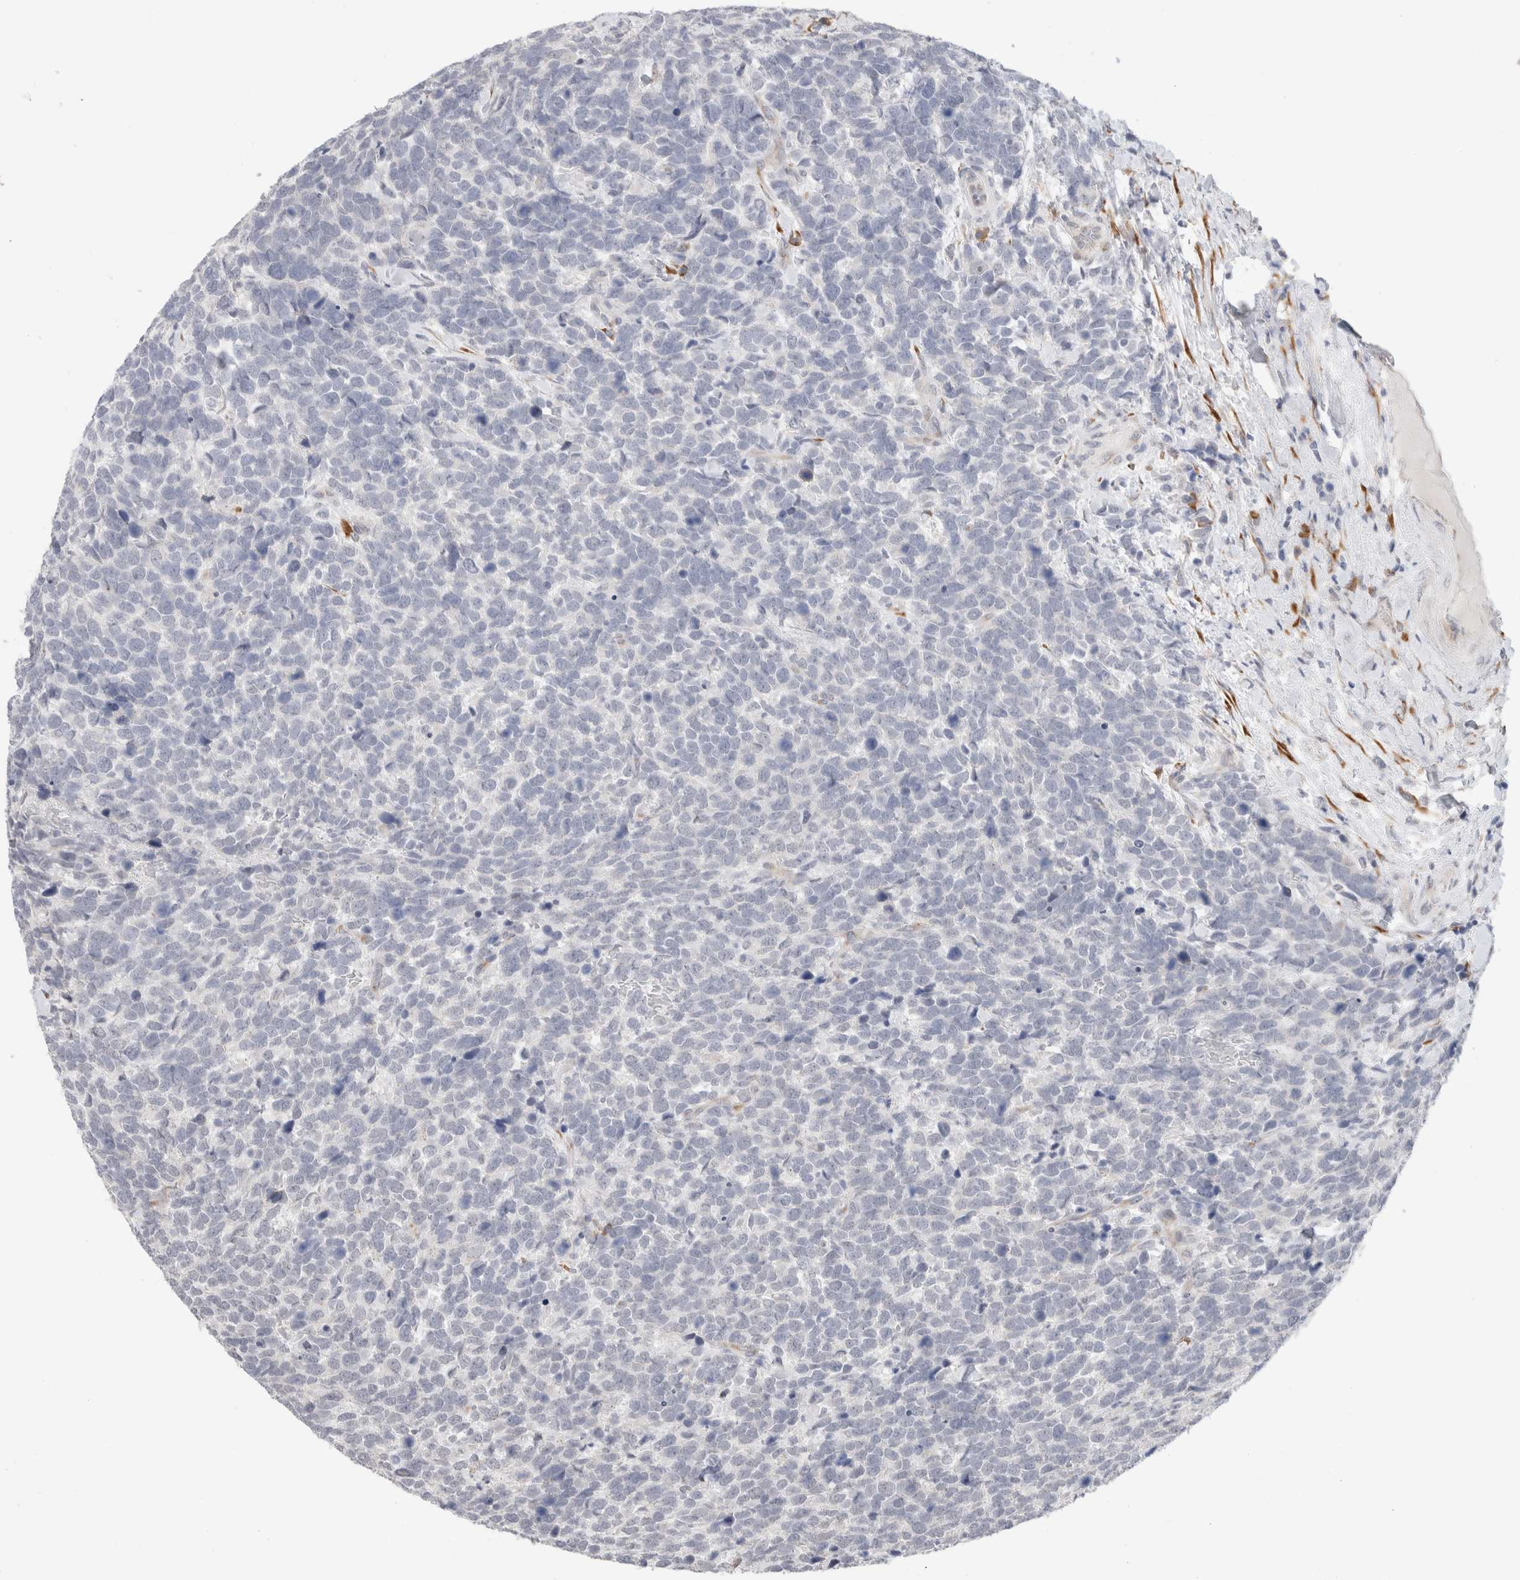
{"staining": {"intensity": "negative", "quantity": "none", "location": "none"}, "tissue": "urothelial cancer", "cell_type": "Tumor cells", "image_type": "cancer", "snomed": [{"axis": "morphology", "description": "Urothelial carcinoma, High grade"}, {"axis": "topography", "description": "Urinary bladder"}], "caption": "High power microscopy micrograph of an IHC photomicrograph of high-grade urothelial carcinoma, revealing no significant positivity in tumor cells. (Immunohistochemistry (ihc), brightfield microscopy, high magnification).", "gene": "HDLBP", "patient": {"sex": "female", "age": 82}}